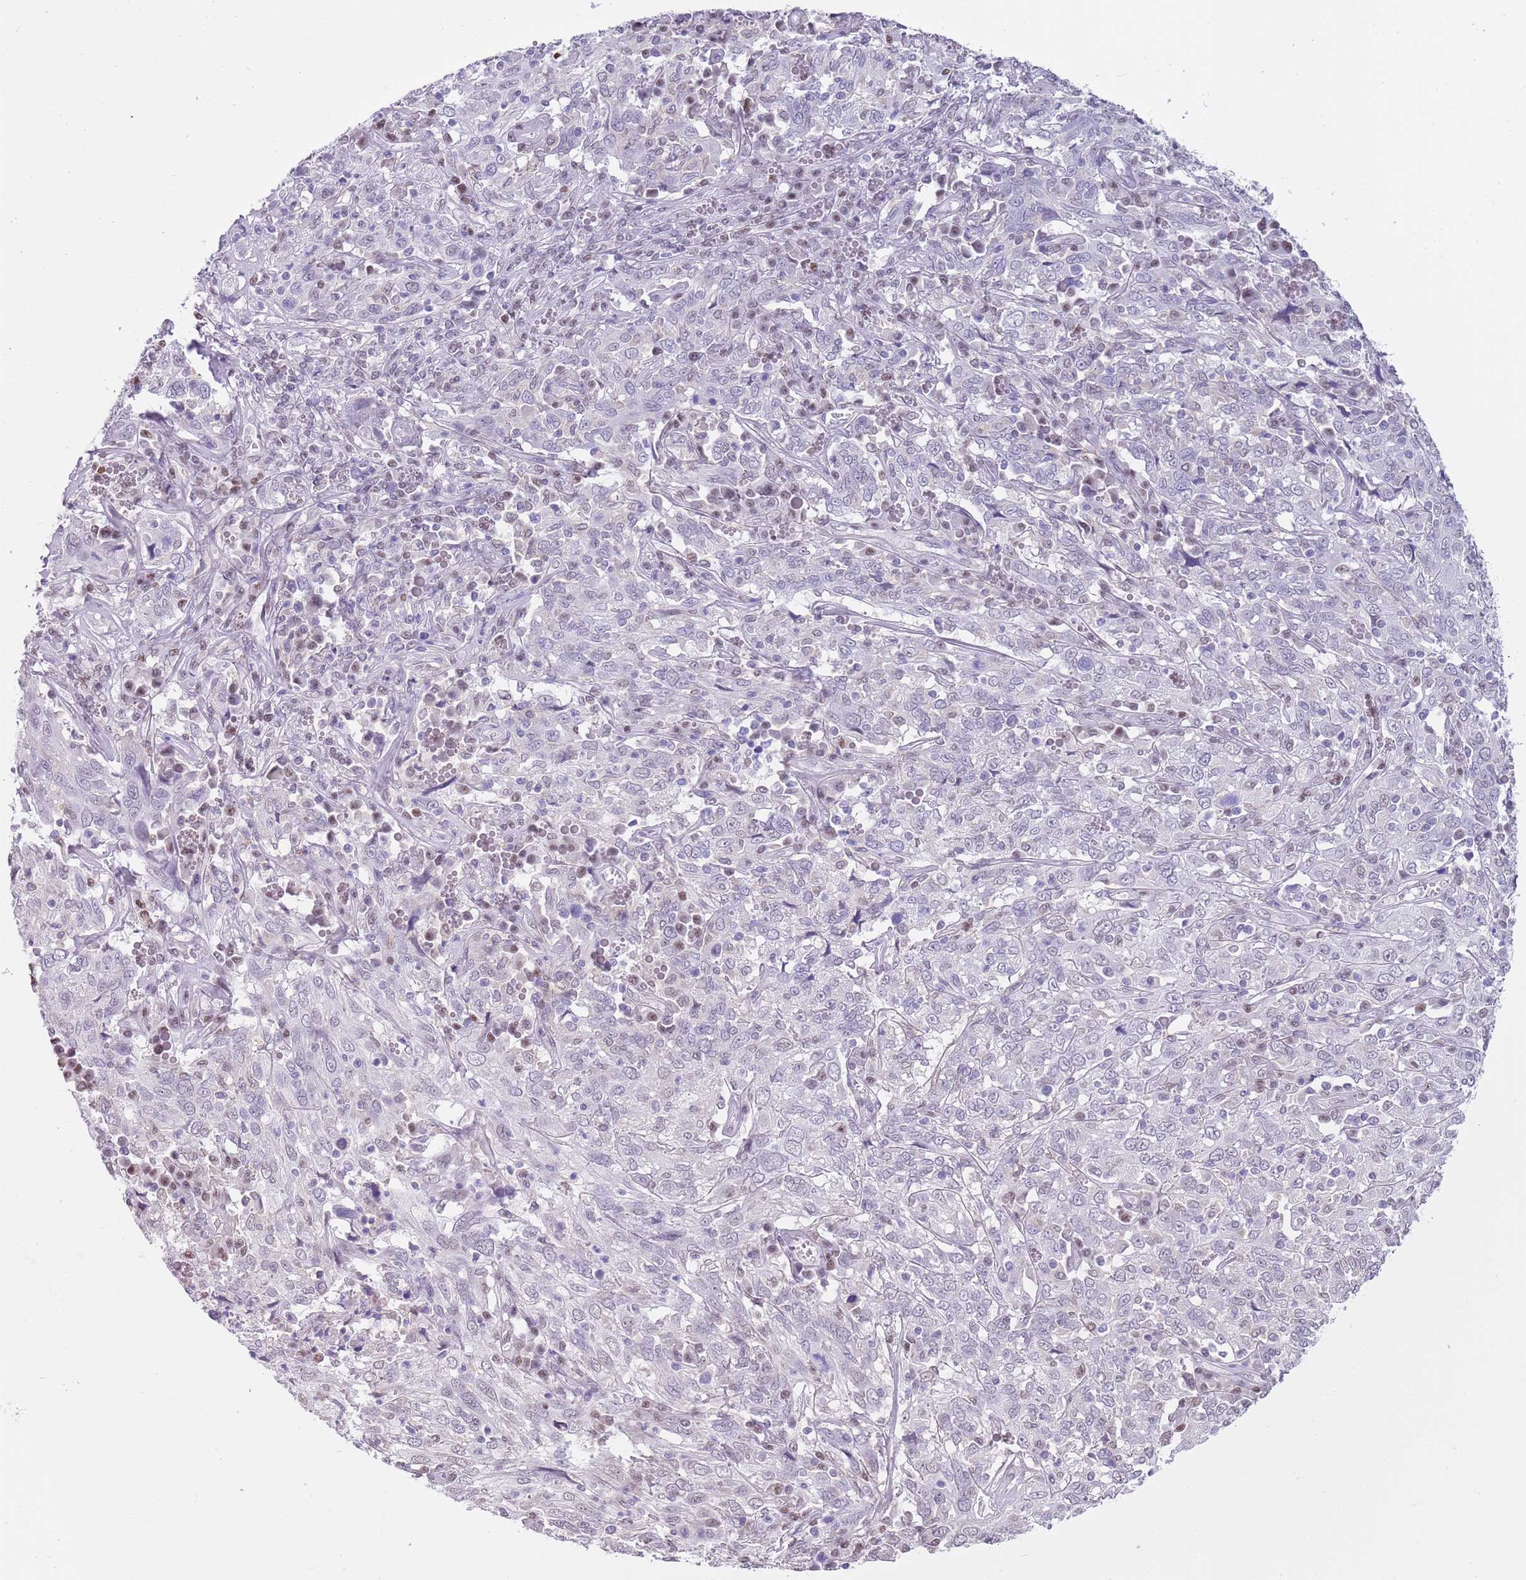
{"staining": {"intensity": "negative", "quantity": "none", "location": "none"}, "tissue": "cervical cancer", "cell_type": "Tumor cells", "image_type": "cancer", "snomed": [{"axis": "morphology", "description": "Squamous cell carcinoma, NOS"}, {"axis": "topography", "description": "Cervix"}], "caption": "Tumor cells show no significant protein expression in cervical cancer. Brightfield microscopy of immunohistochemistry stained with DAB (brown) and hematoxylin (blue), captured at high magnification.", "gene": "PPP1R17", "patient": {"sex": "female", "age": 46}}